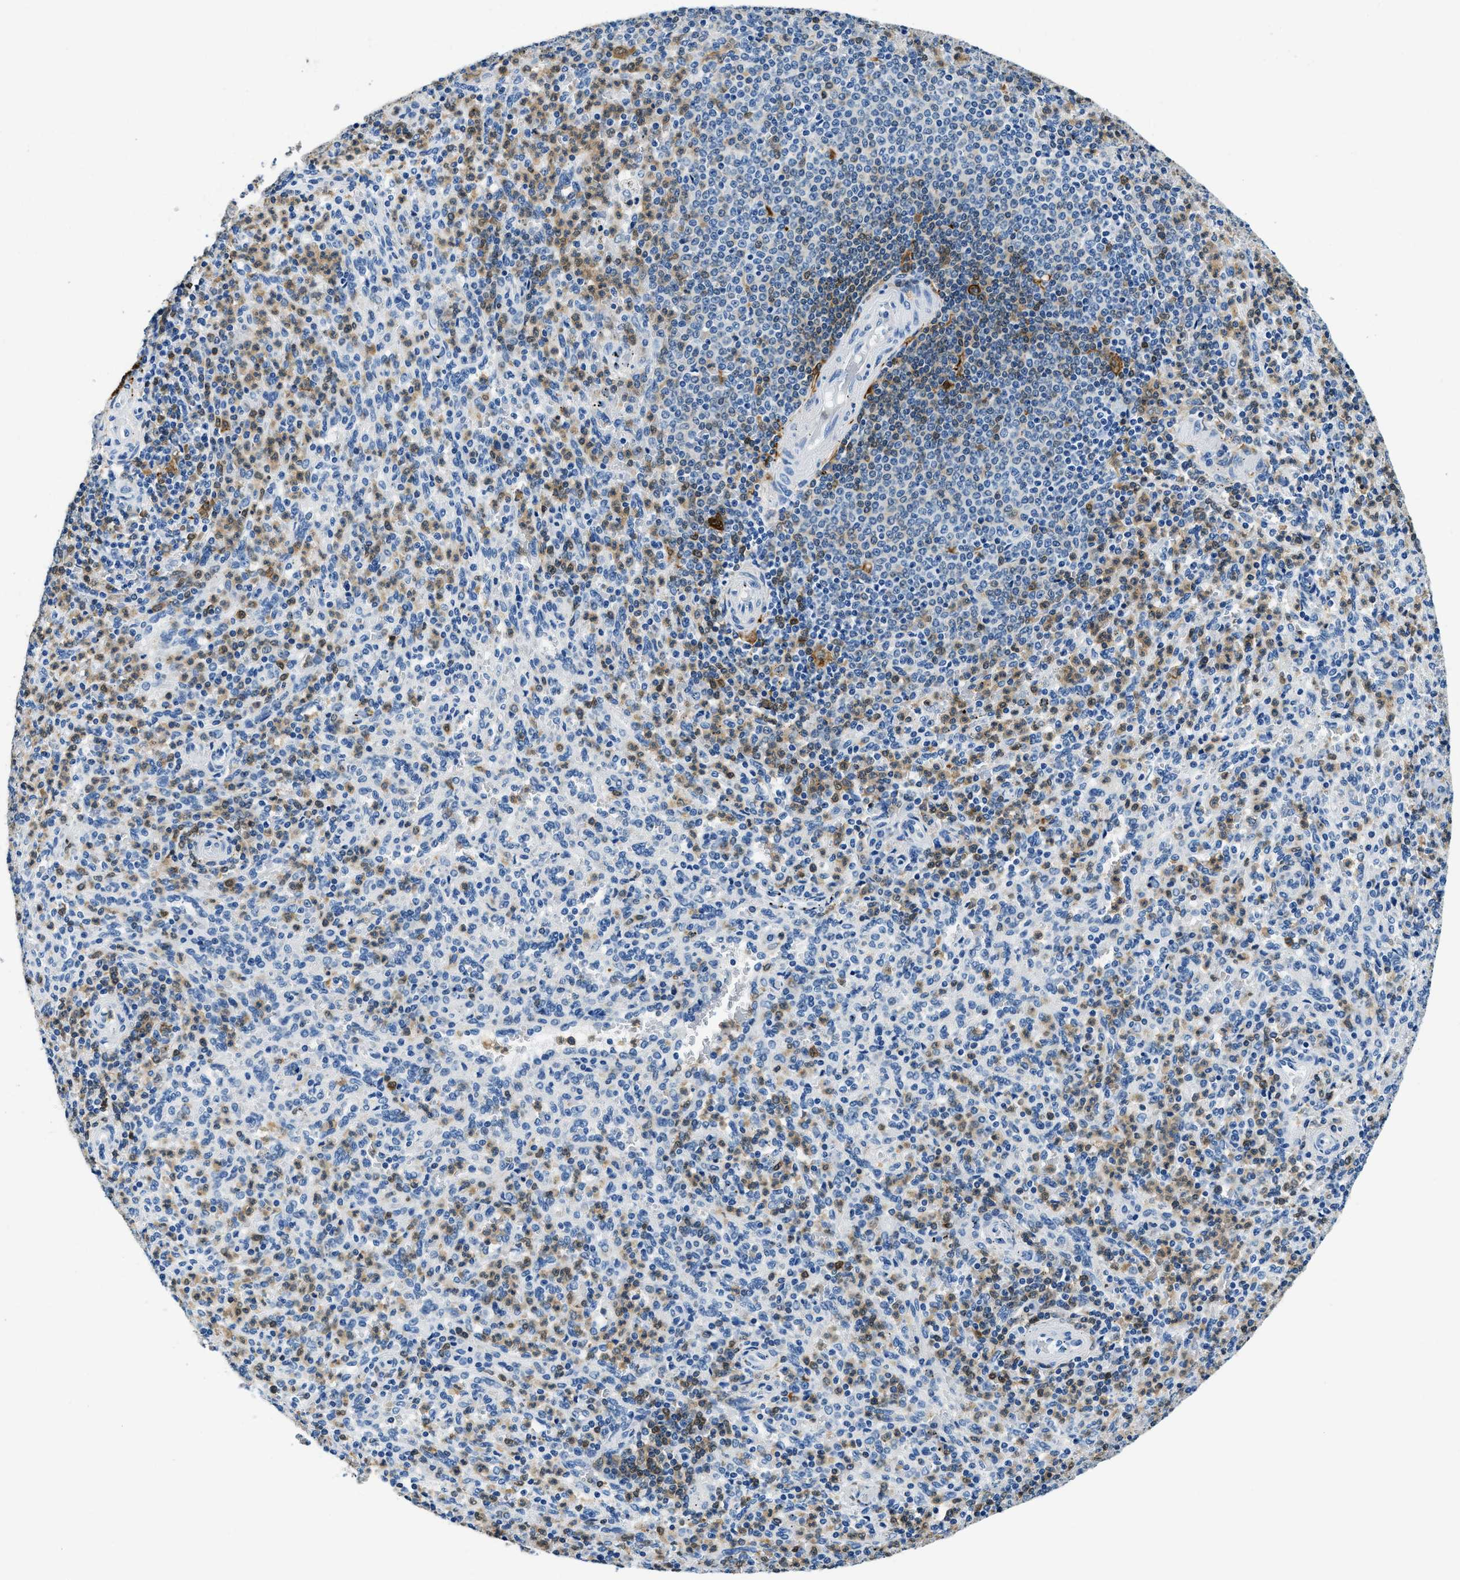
{"staining": {"intensity": "moderate", "quantity": "25%-75%", "location": "cytoplasmic/membranous"}, "tissue": "spleen", "cell_type": "Cells in red pulp", "image_type": "normal", "snomed": [{"axis": "morphology", "description": "Normal tissue, NOS"}, {"axis": "topography", "description": "Spleen"}], "caption": "An IHC histopathology image of normal tissue is shown. Protein staining in brown shows moderate cytoplasmic/membranous positivity in spleen within cells in red pulp.", "gene": "CAPG", "patient": {"sex": "male", "age": 36}}